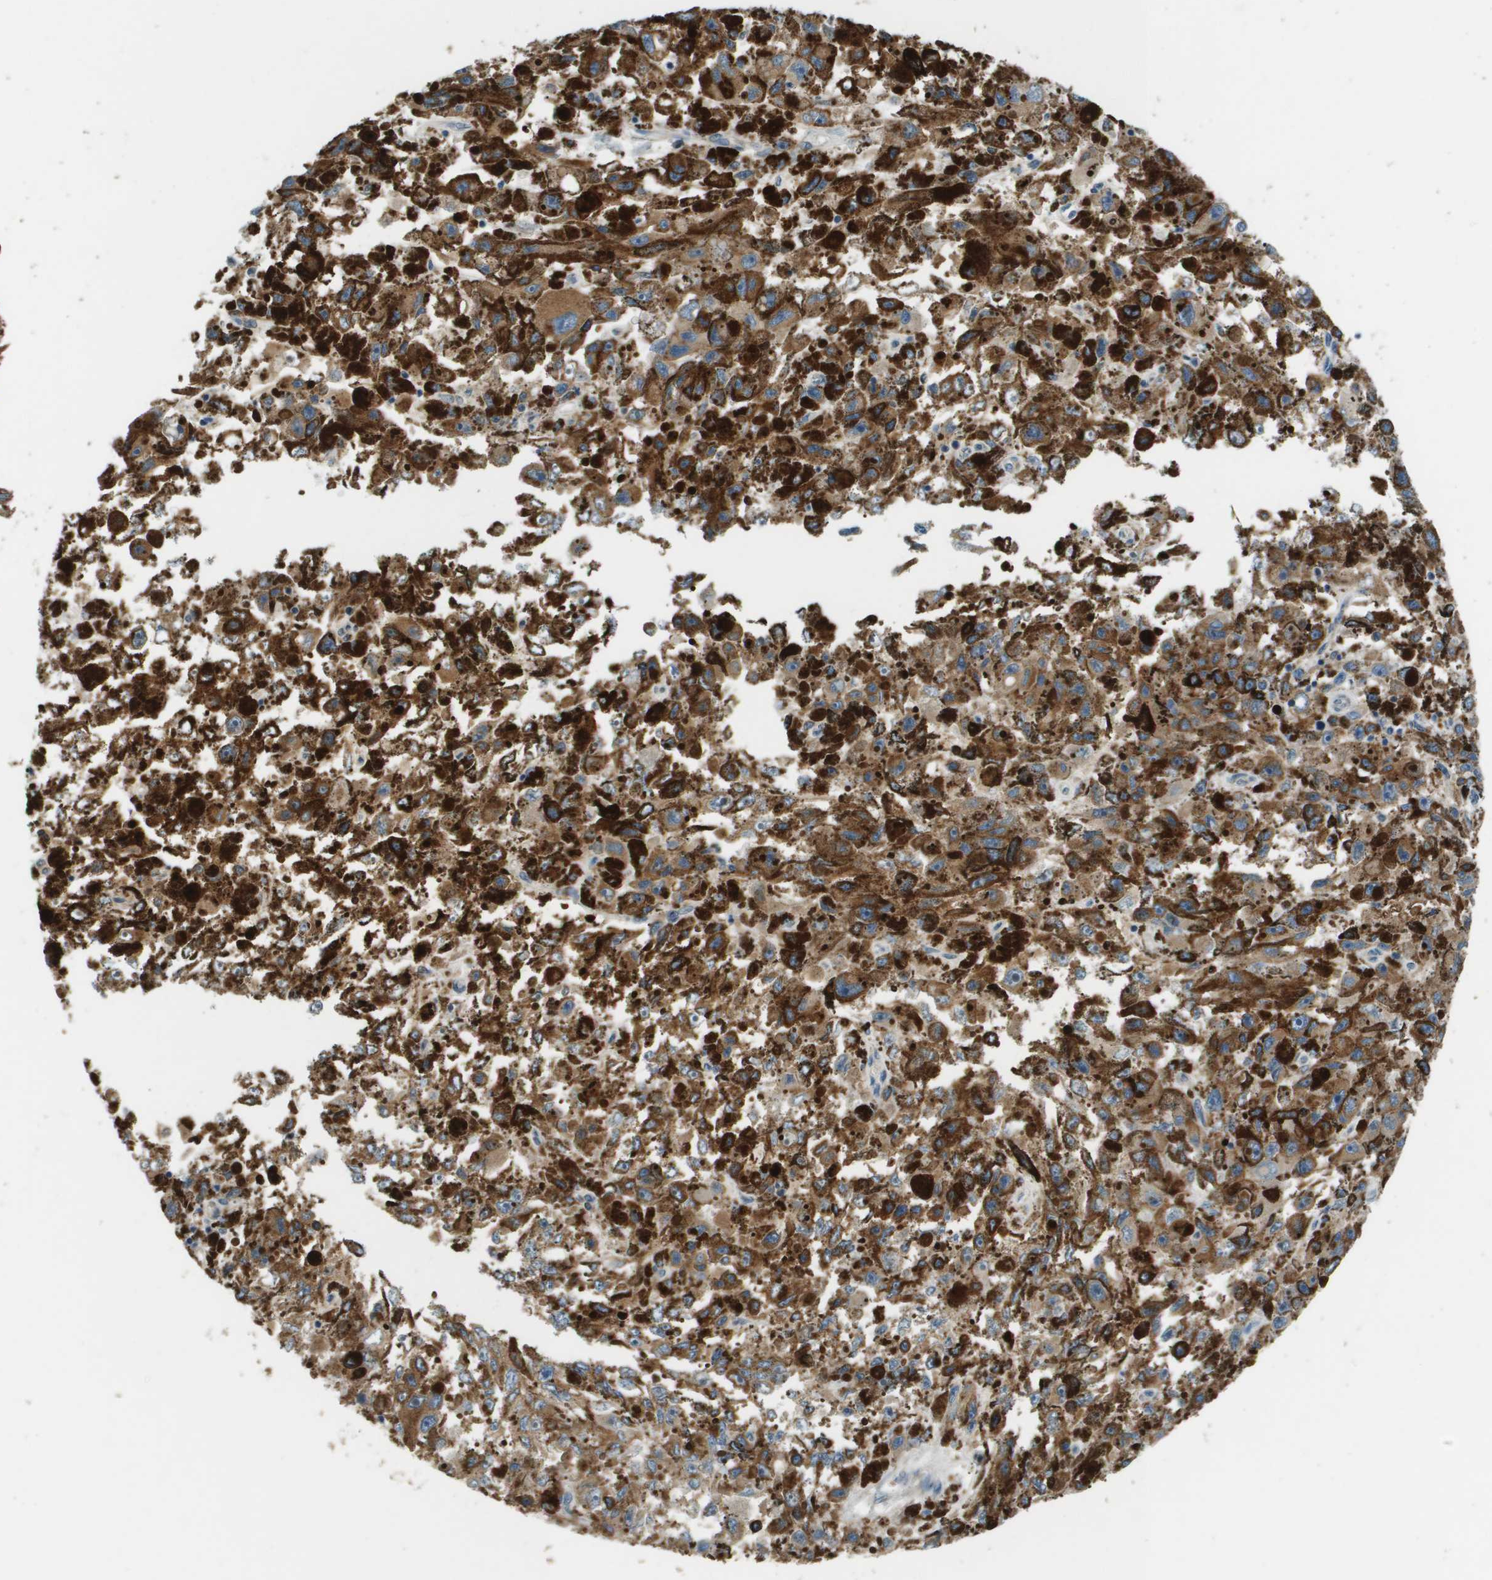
{"staining": {"intensity": "weak", "quantity": ">75%", "location": "cytoplasmic/membranous"}, "tissue": "melanoma", "cell_type": "Tumor cells", "image_type": "cancer", "snomed": [{"axis": "morphology", "description": "Malignant melanoma, NOS"}, {"axis": "topography", "description": "Skin"}], "caption": "Malignant melanoma stained for a protein (brown) demonstrates weak cytoplasmic/membranous positive staining in approximately >75% of tumor cells.", "gene": "SAMSN1", "patient": {"sex": "female", "age": 104}}